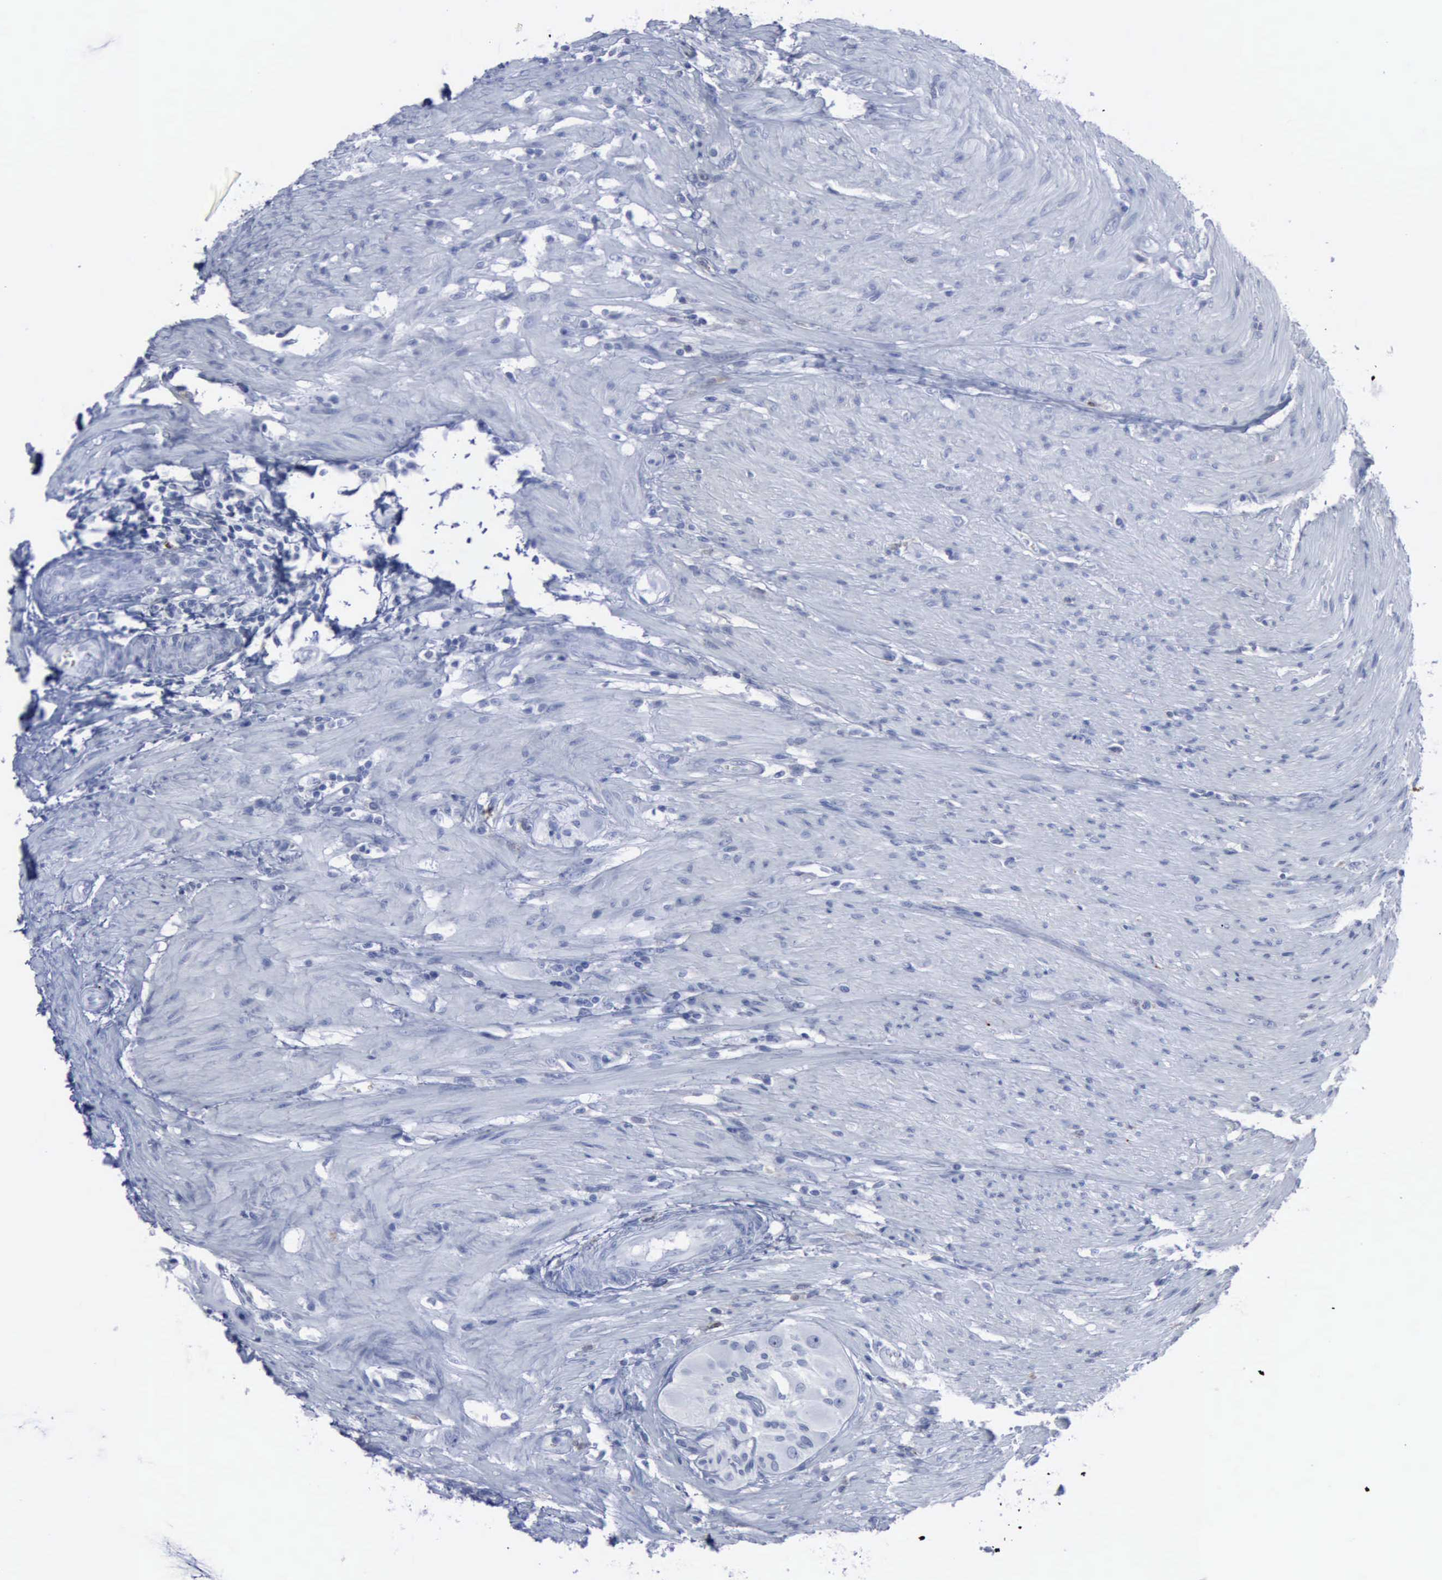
{"staining": {"intensity": "negative", "quantity": "none", "location": "none"}, "tissue": "colorectal cancer", "cell_type": "Tumor cells", "image_type": "cancer", "snomed": [{"axis": "morphology", "description": "Adenocarcinoma, NOS"}, {"axis": "topography", "description": "Colon"}], "caption": "Protein analysis of colorectal cancer (adenocarcinoma) demonstrates no significant expression in tumor cells. The staining was performed using DAB (3,3'-diaminobenzidine) to visualize the protein expression in brown, while the nuclei were stained in blue with hematoxylin (Magnification: 20x).", "gene": "CSTA", "patient": {"sex": "female", "age": 46}}